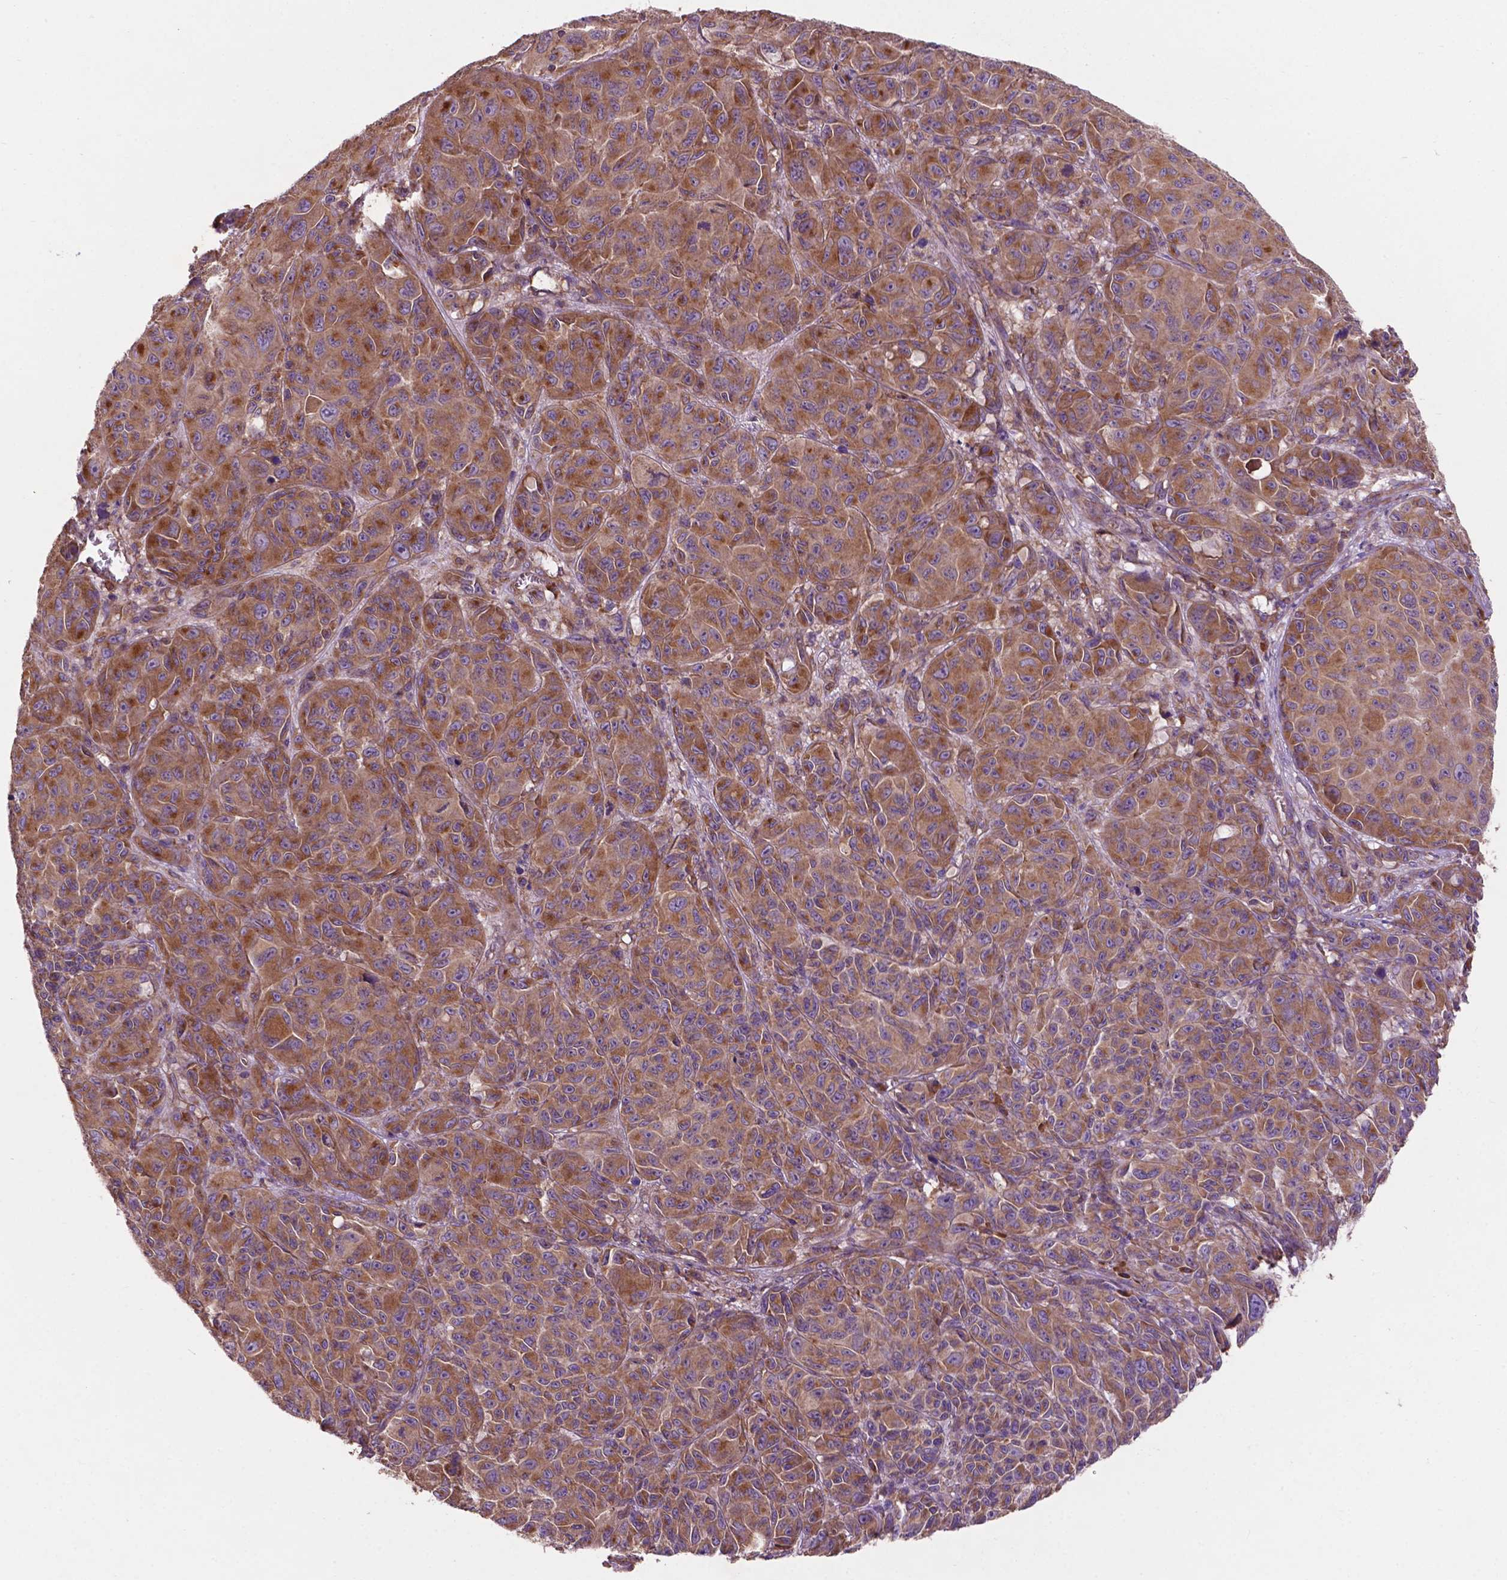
{"staining": {"intensity": "moderate", "quantity": ">75%", "location": "cytoplasmic/membranous"}, "tissue": "melanoma", "cell_type": "Tumor cells", "image_type": "cancer", "snomed": [{"axis": "morphology", "description": "Malignant melanoma, NOS"}, {"axis": "topography", "description": "Vulva, labia, clitoris and Bartholin´s gland, NO"}], "caption": "This image displays melanoma stained with immunohistochemistry to label a protein in brown. The cytoplasmic/membranous of tumor cells show moderate positivity for the protein. Nuclei are counter-stained blue.", "gene": "CCDC71L", "patient": {"sex": "female", "age": 75}}